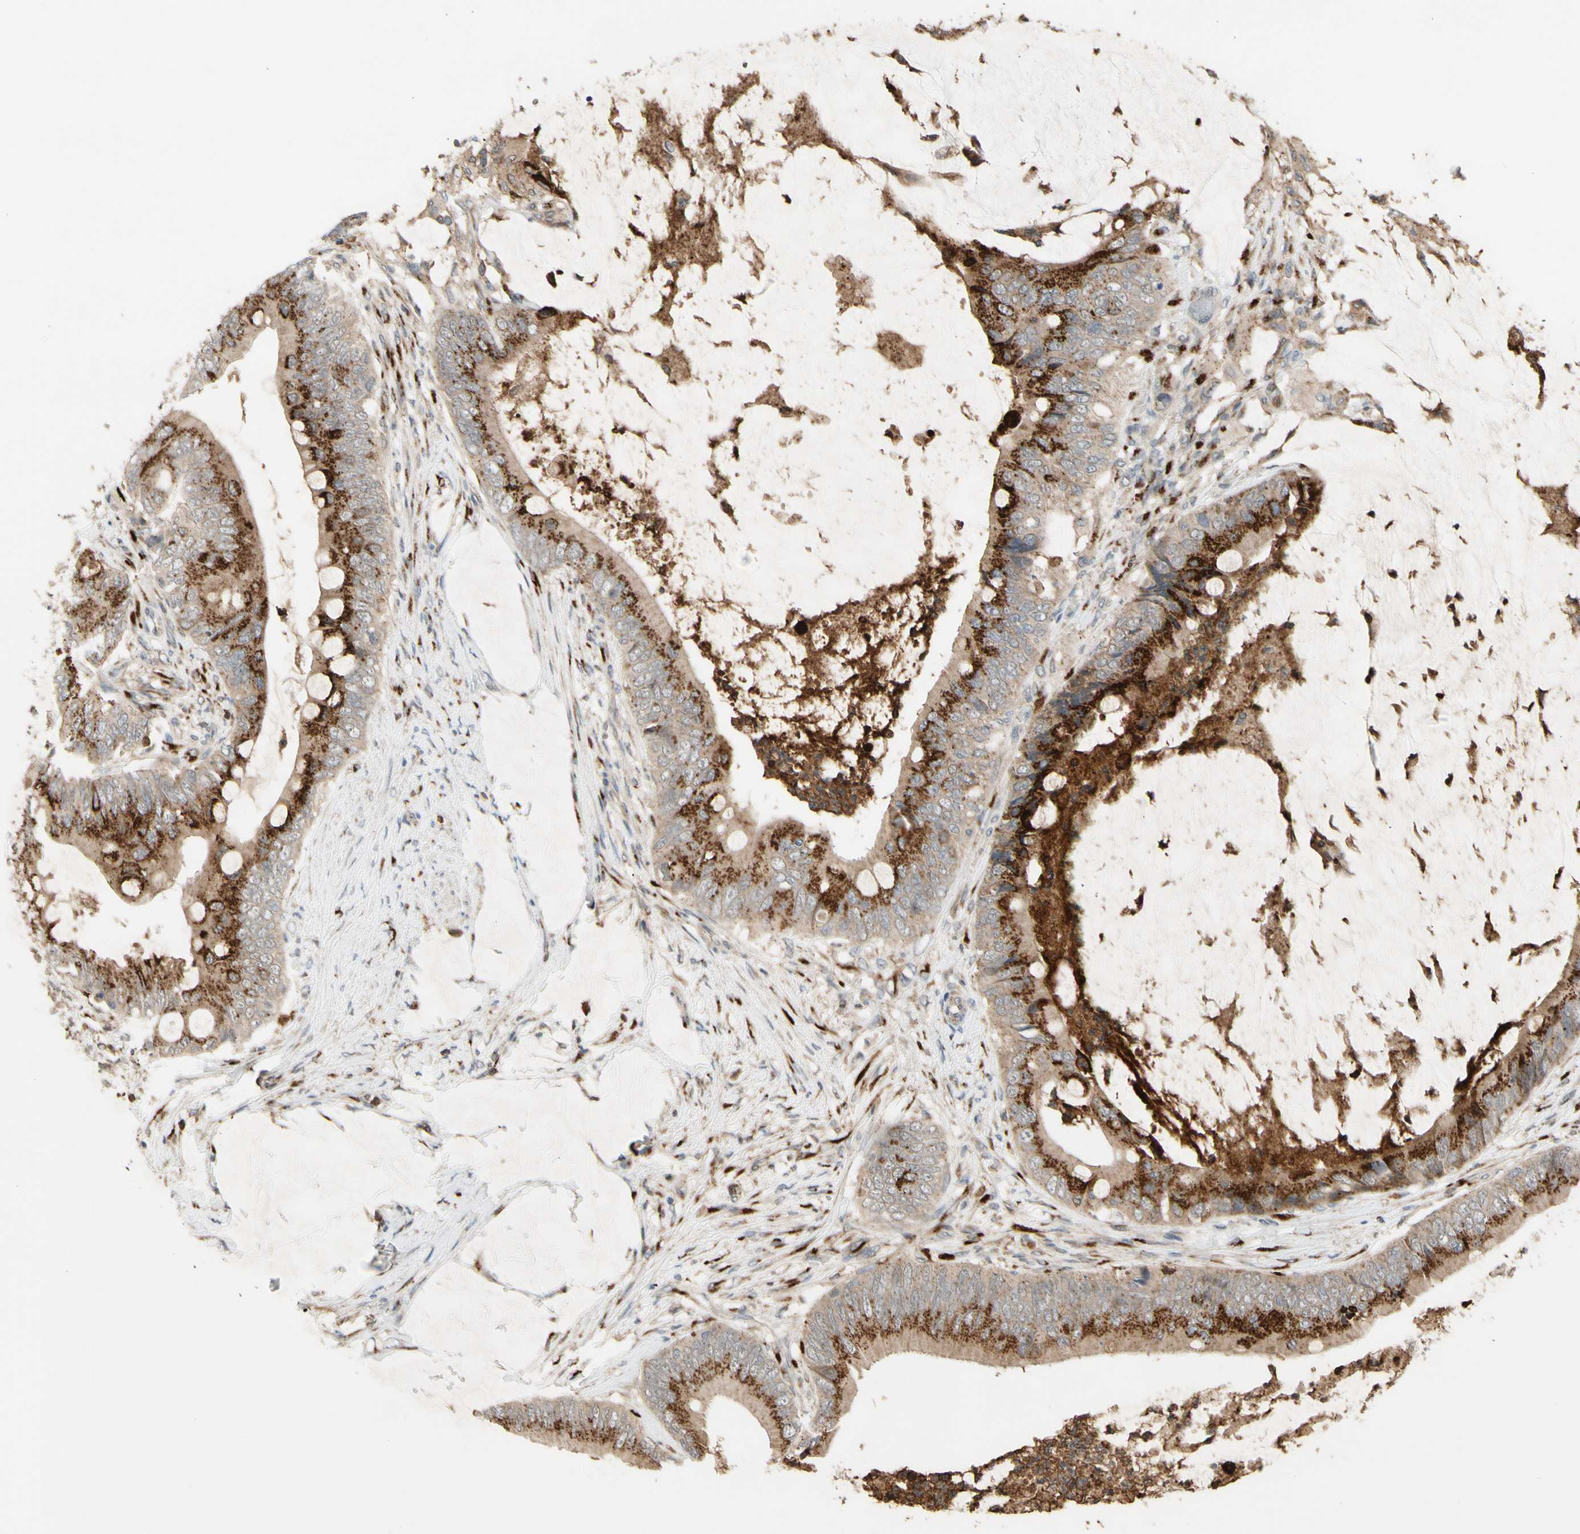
{"staining": {"intensity": "strong", "quantity": ">75%", "location": "cytoplasmic/membranous"}, "tissue": "colorectal cancer", "cell_type": "Tumor cells", "image_type": "cancer", "snomed": [{"axis": "morphology", "description": "Adenocarcinoma, NOS"}, {"axis": "topography", "description": "Rectum"}], "caption": "The immunohistochemical stain highlights strong cytoplasmic/membranous staining in tumor cells of colorectal cancer tissue. Nuclei are stained in blue.", "gene": "GALNT5", "patient": {"sex": "female", "age": 77}}